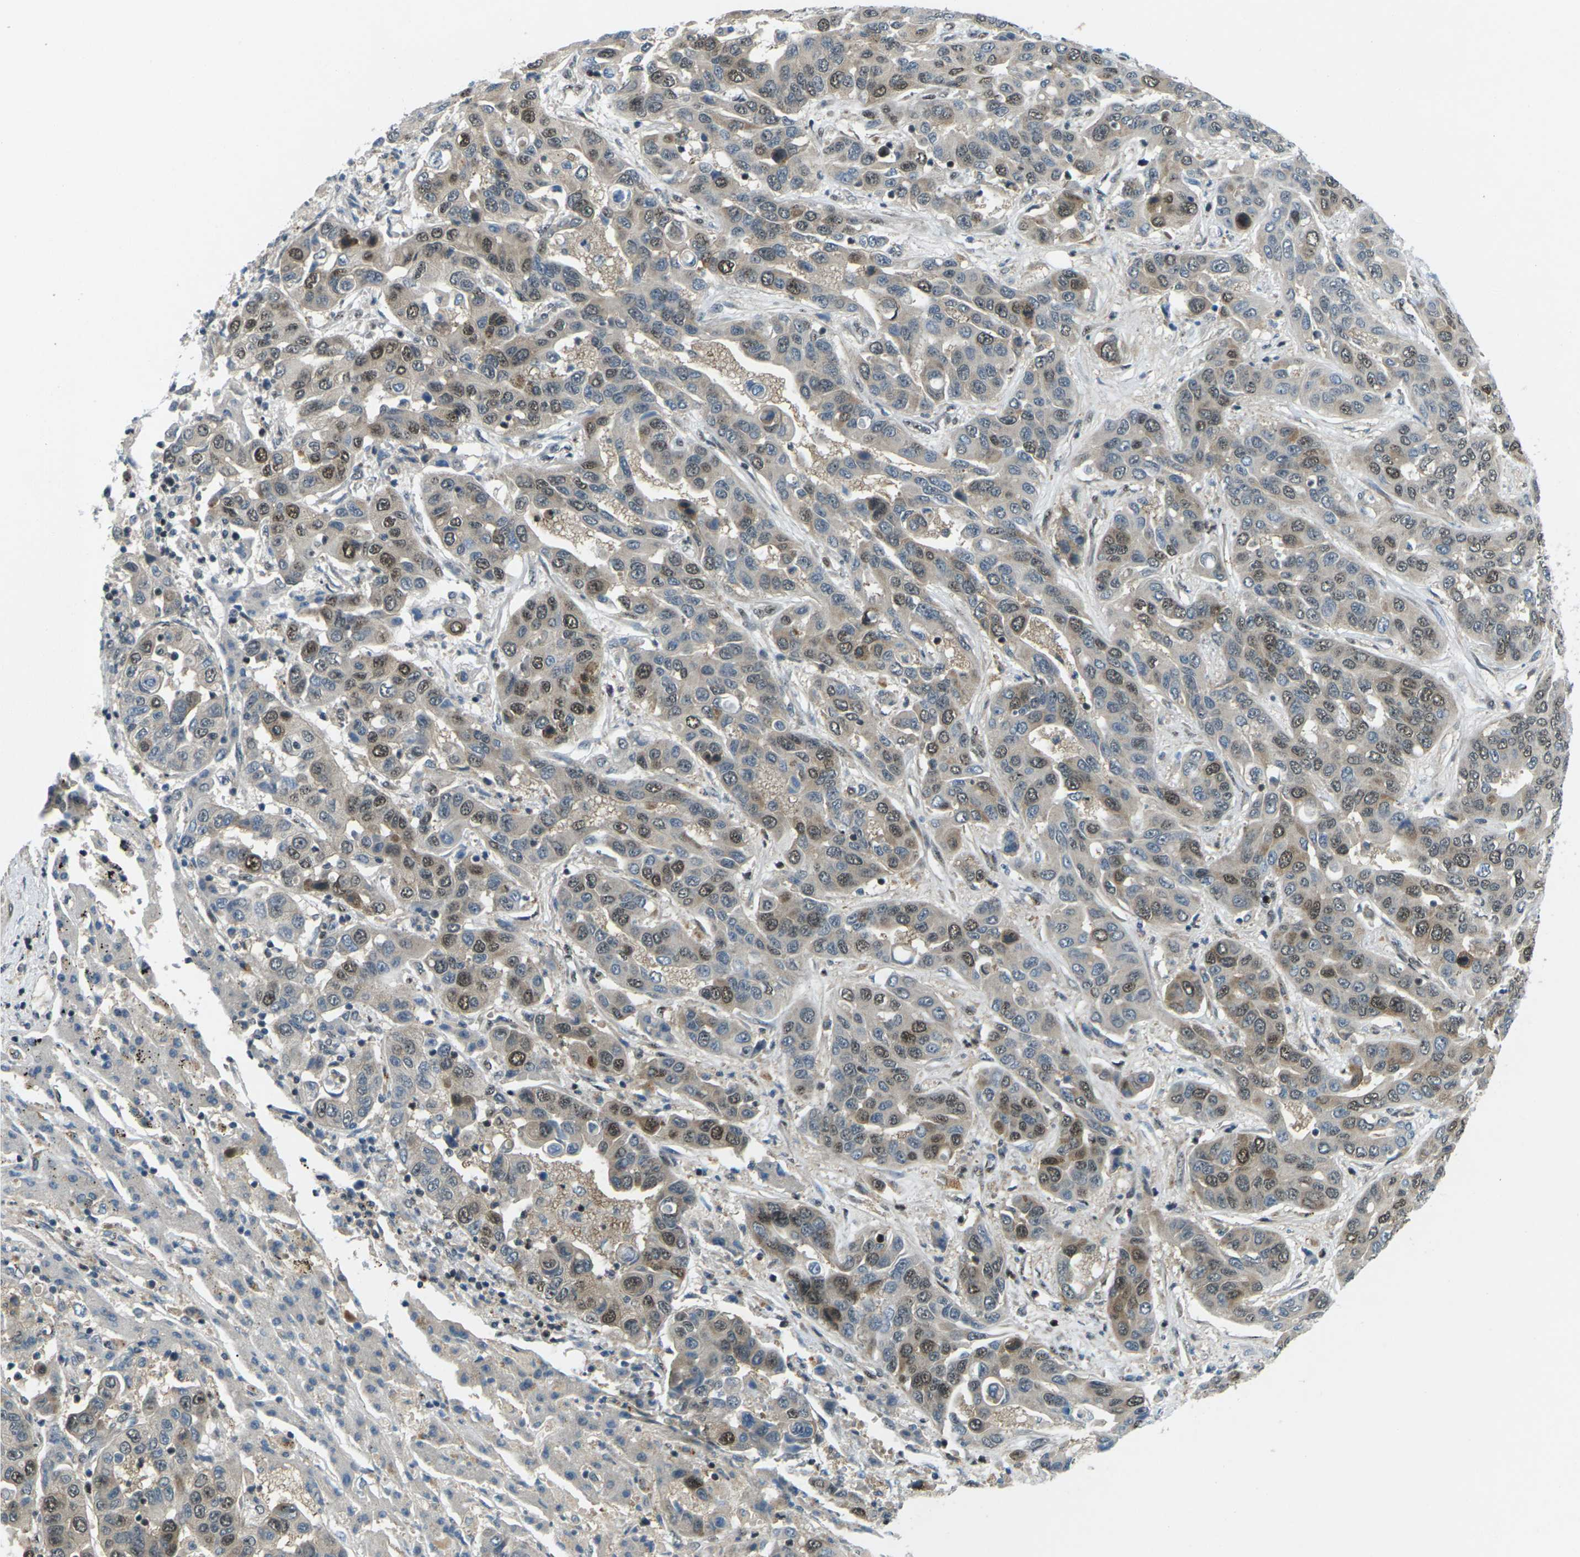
{"staining": {"intensity": "moderate", "quantity": "25%-75%", "location": "cytoplasmic/membranous,nuclear"}, "tissue": "liver cancer", "cell_type": "Tumor cells", "image_type": "cancer", "snomed": [{"axis": "morphology", "description": "Cholangiocarcinoma"}, {"axis": "topography", "description": "Liver"}], "caption": "Liver cancer stained for a protein (brown) shows moderate cytoplasmic/membranous and nuclear positive expression in about 25%-75% of tumor cells.", "gene": "UBE2S", "patient": {"sex": "female", "age": 52}}